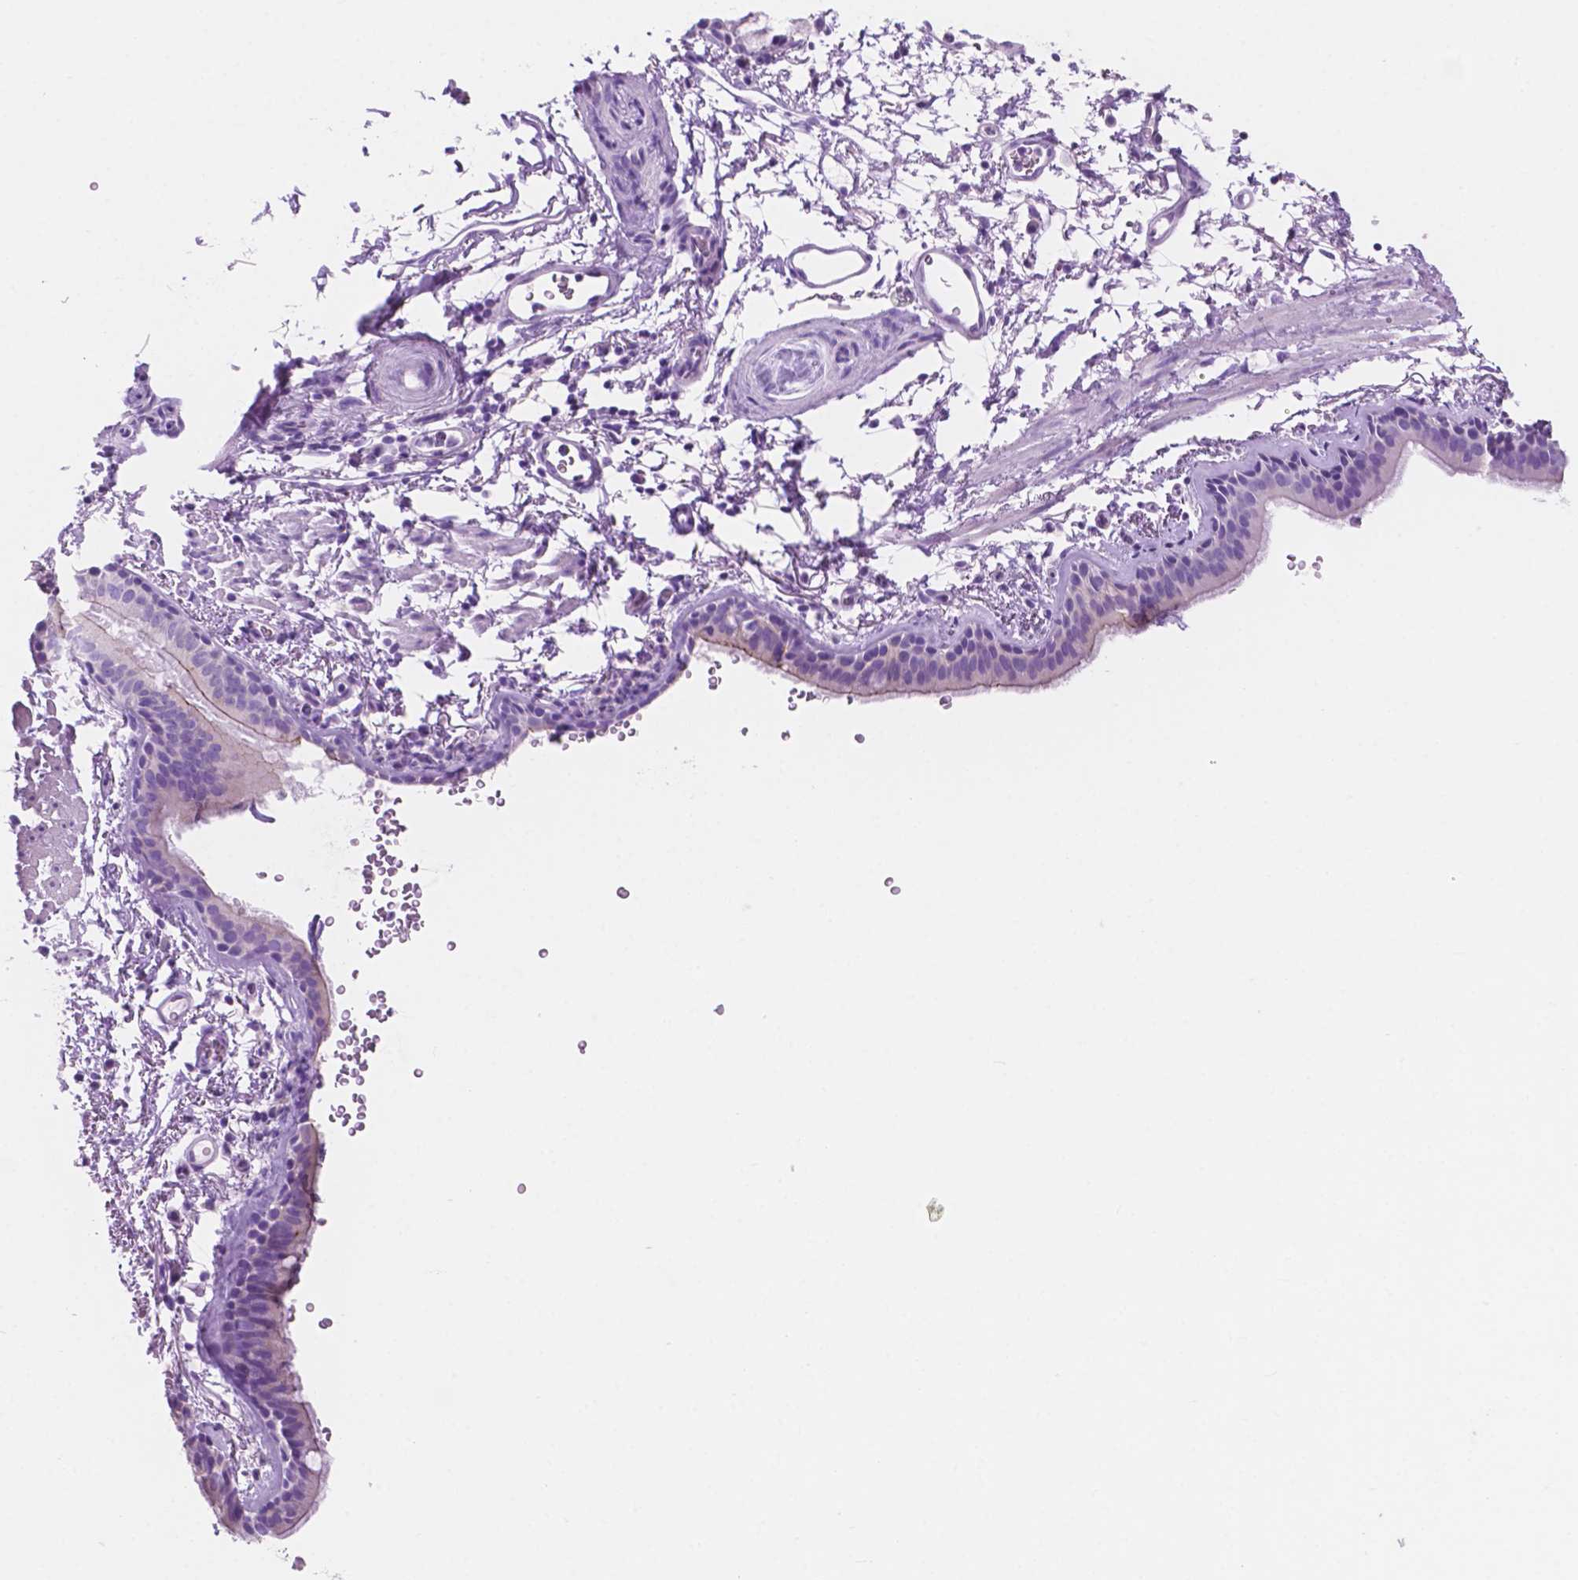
{"staining": {"intensity": "weak", "quantity": "<25%", "location": "cytoplasmic/membranous"}, "tissue": "bronchus", "cell_type": "Respiratory epithelial cells", "image_type": "normal", "snomed": [{"axis": "morphology", "description": "Normal tissue, NOS"}, {"axis": "topography", "description": "Lymph node"}, {"axis": "topography", "description": "Bronchus"}], "caption": "Immunohistochemistry (IHC) histopathology image of benign human bronchus stained for a protein (brown), which demonstrates no staining in respiratory epithelial cells.", "gene": "IGFN1", "patient": {"sex": "female", "age": 70}}